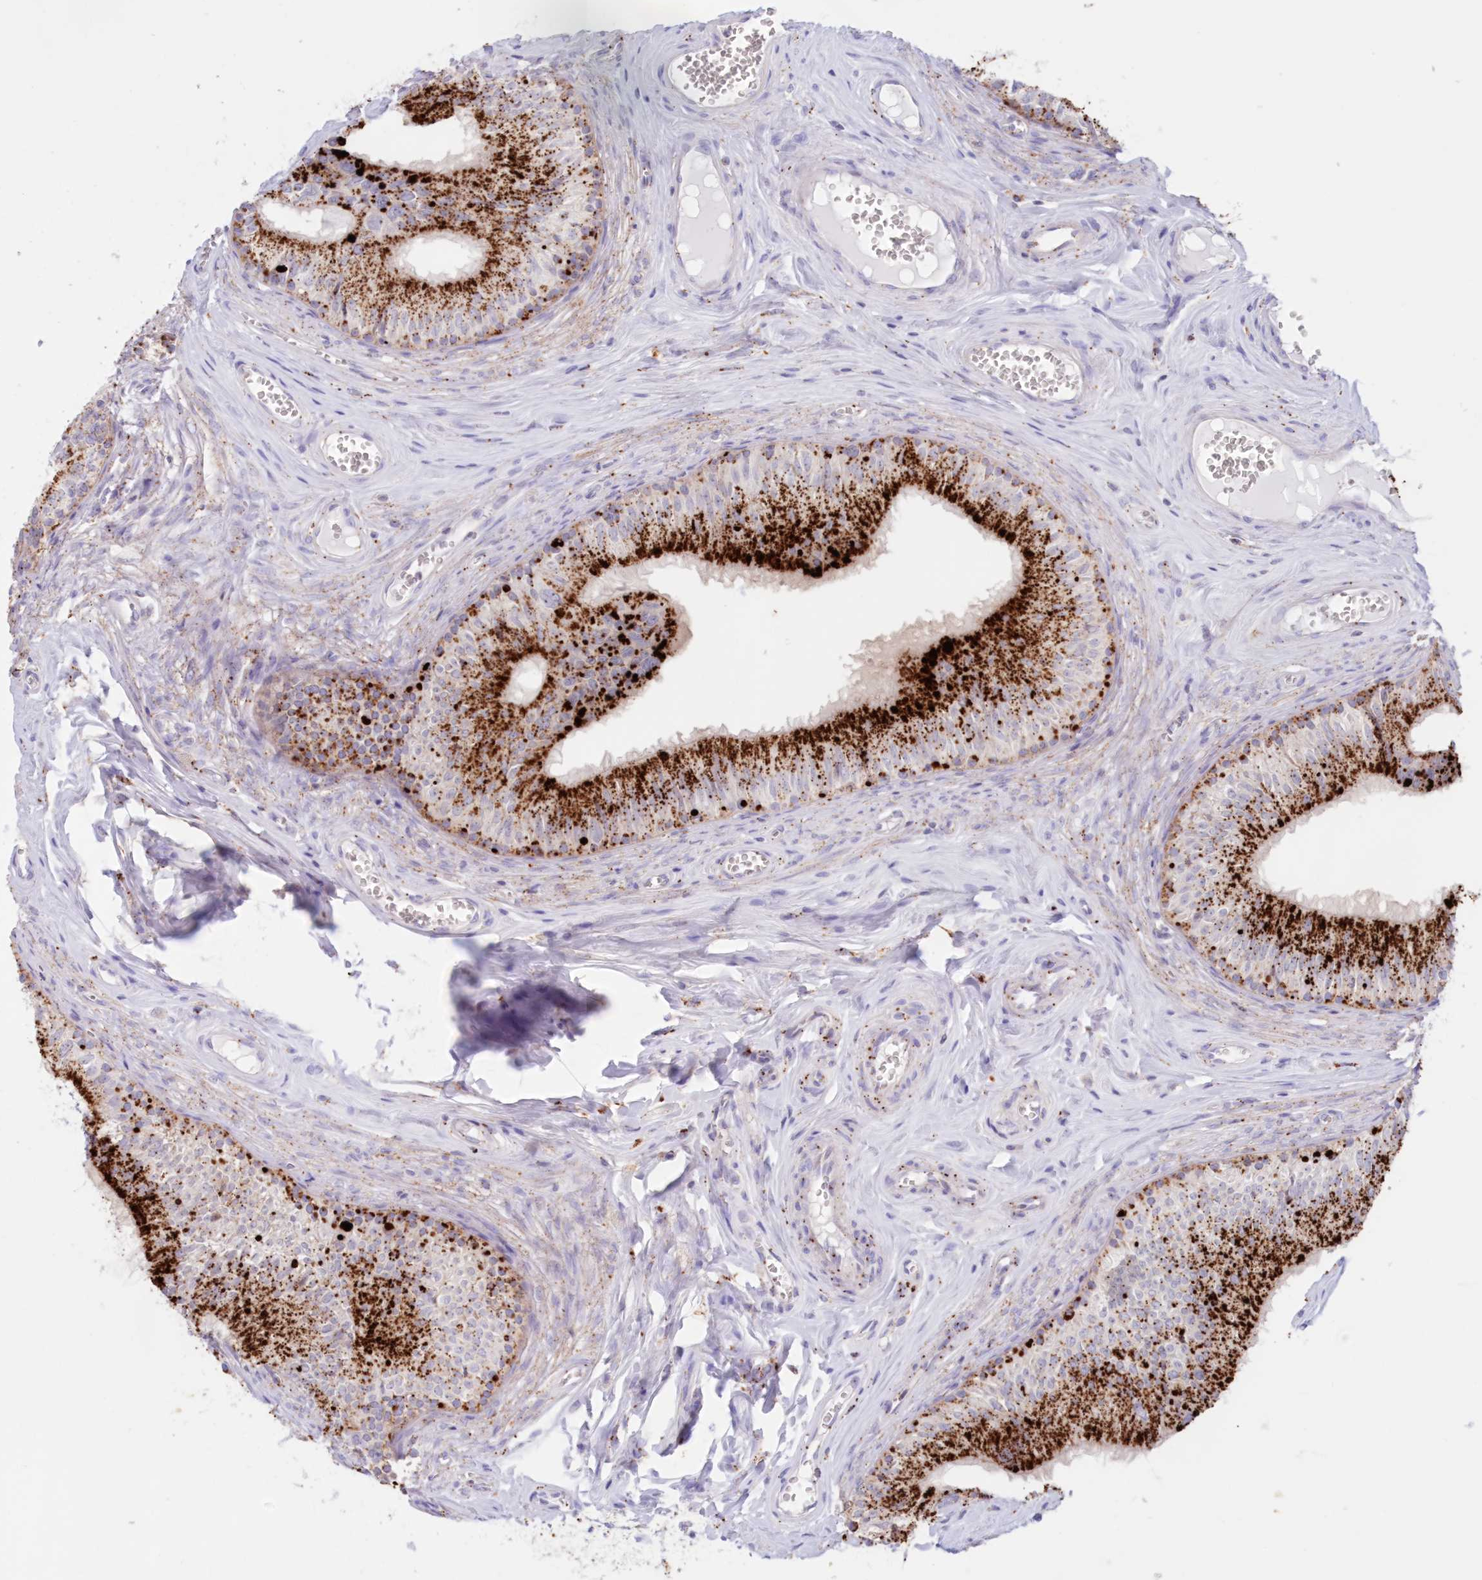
{"staining": {"intensity": "strong", "quantity": ">75%", "location": "cytoplasmic/membranous"}, "tissue": "epididymis", "cell_type": "Glandular cells", "image_type": "normal", "snomed": [{"axis": "morphology", "description": "Normal tissue, NOS"}, {"axis": "topography", "description": "Epididymis"}], "caption": "DAB (3,3'-diaminobenzidine) immunohistochemical staining of unremarkable epididymis reveals strong cytoplasmic/membranous protein staining in about >75% of glandular cells. Nuclei are stained in blue.", "gene": "TPP1", "patient": {"sex": "male", "age": 46}}